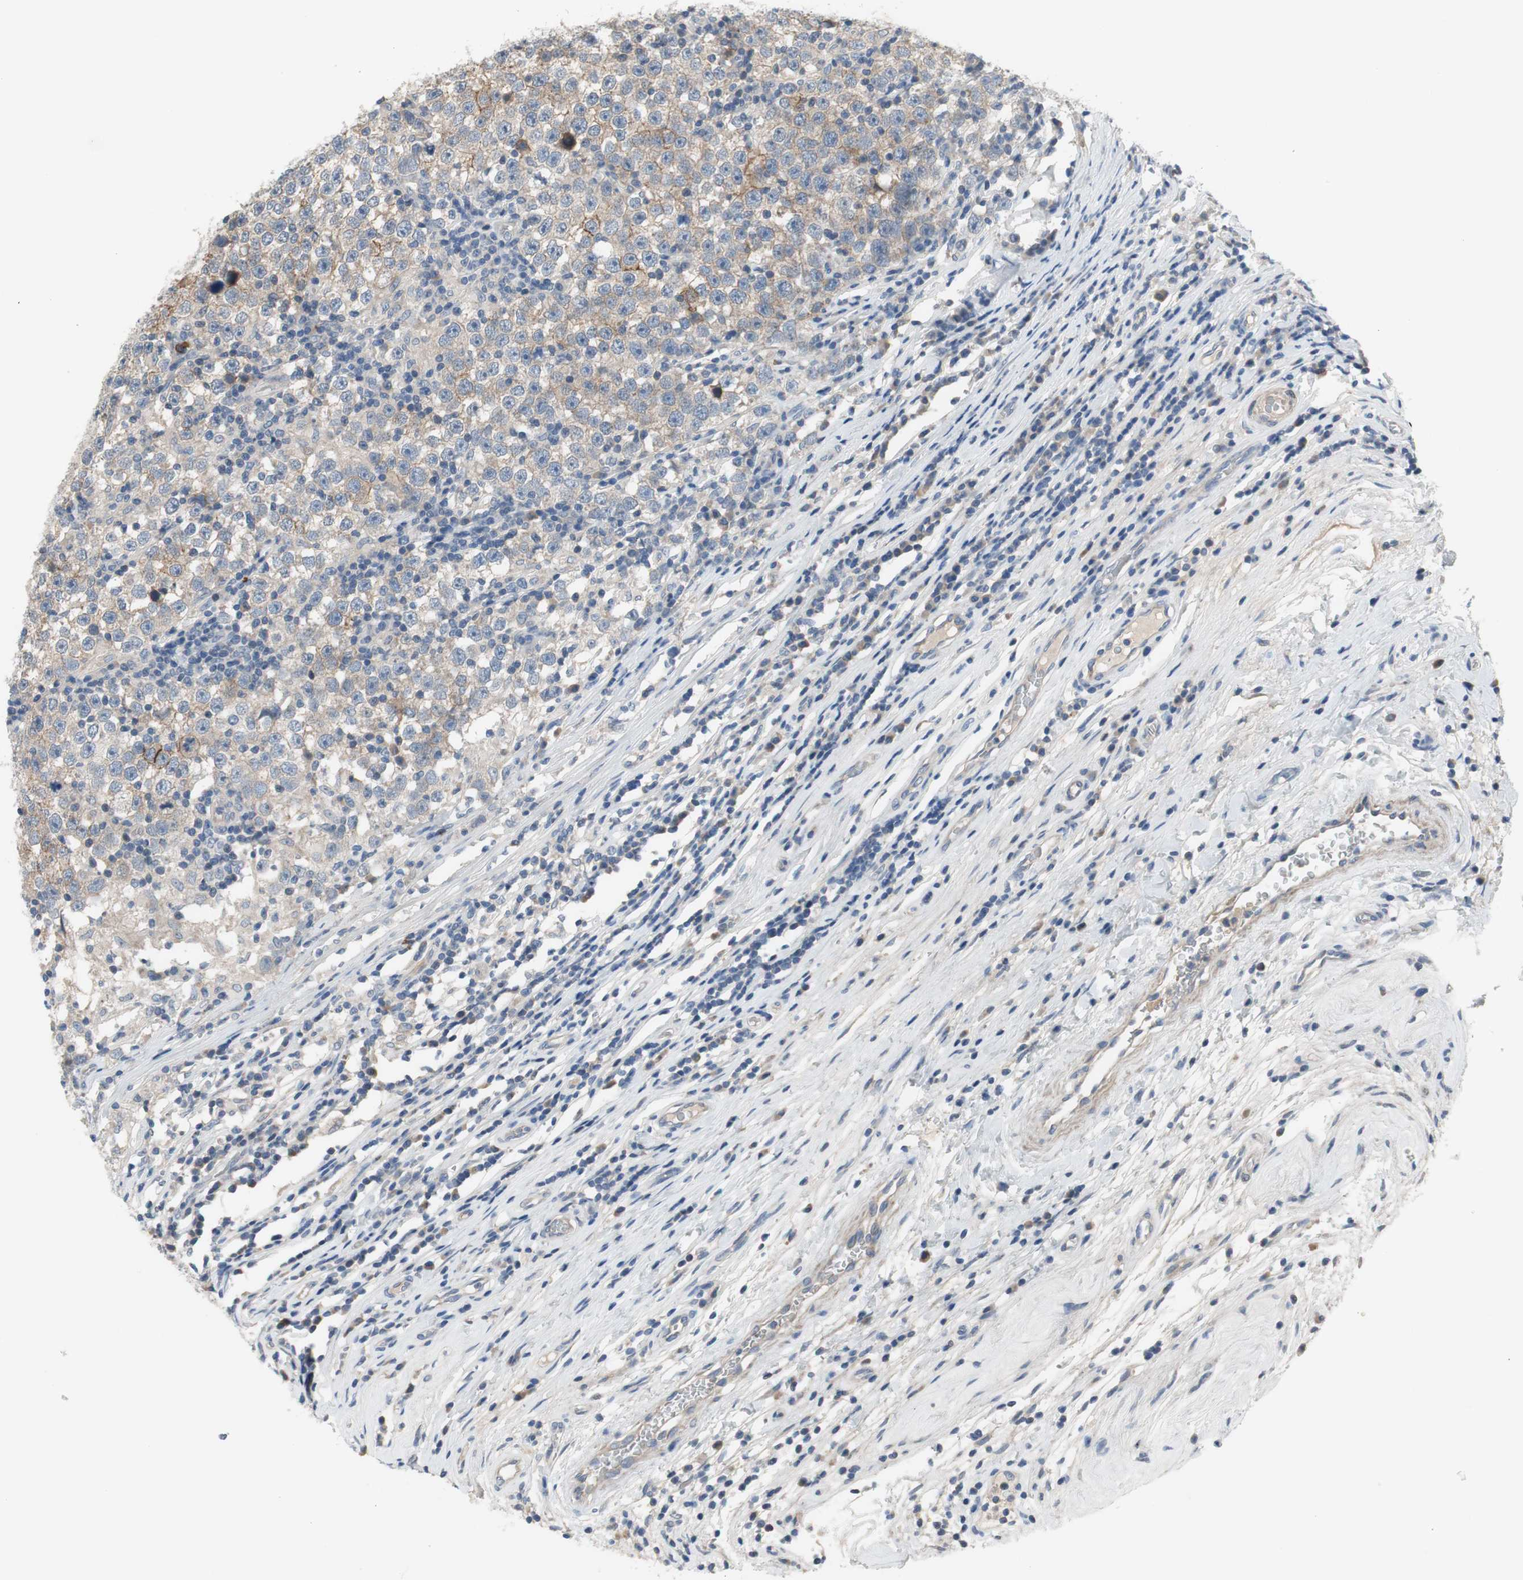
{"staining": {"intensity": "weak", "quantity": "25%-75%", "location": "cytoplasmic/membranous"}, "tissue": "testis cancer", "cell_type": "Tumor cells", "image_type": "cancer", "snomed": [{"axis": "morphology", "description": "Seminoma, NOS"}, {"axis": "topography", "description": "Testis"}], "caption": "Protein expression analysis of testis seminoma demonstrates weak cytoplasmic/membranous expression in approximately 25%-75% of tumor cells. Using DAB (3,3'-diaminobenzidine) (brown) and hematoxylin (blue) stains, captured at high magnification using brightfield microscopy.", "gene": "TACR3", "patient": {"sex": "male", "age": 43}}